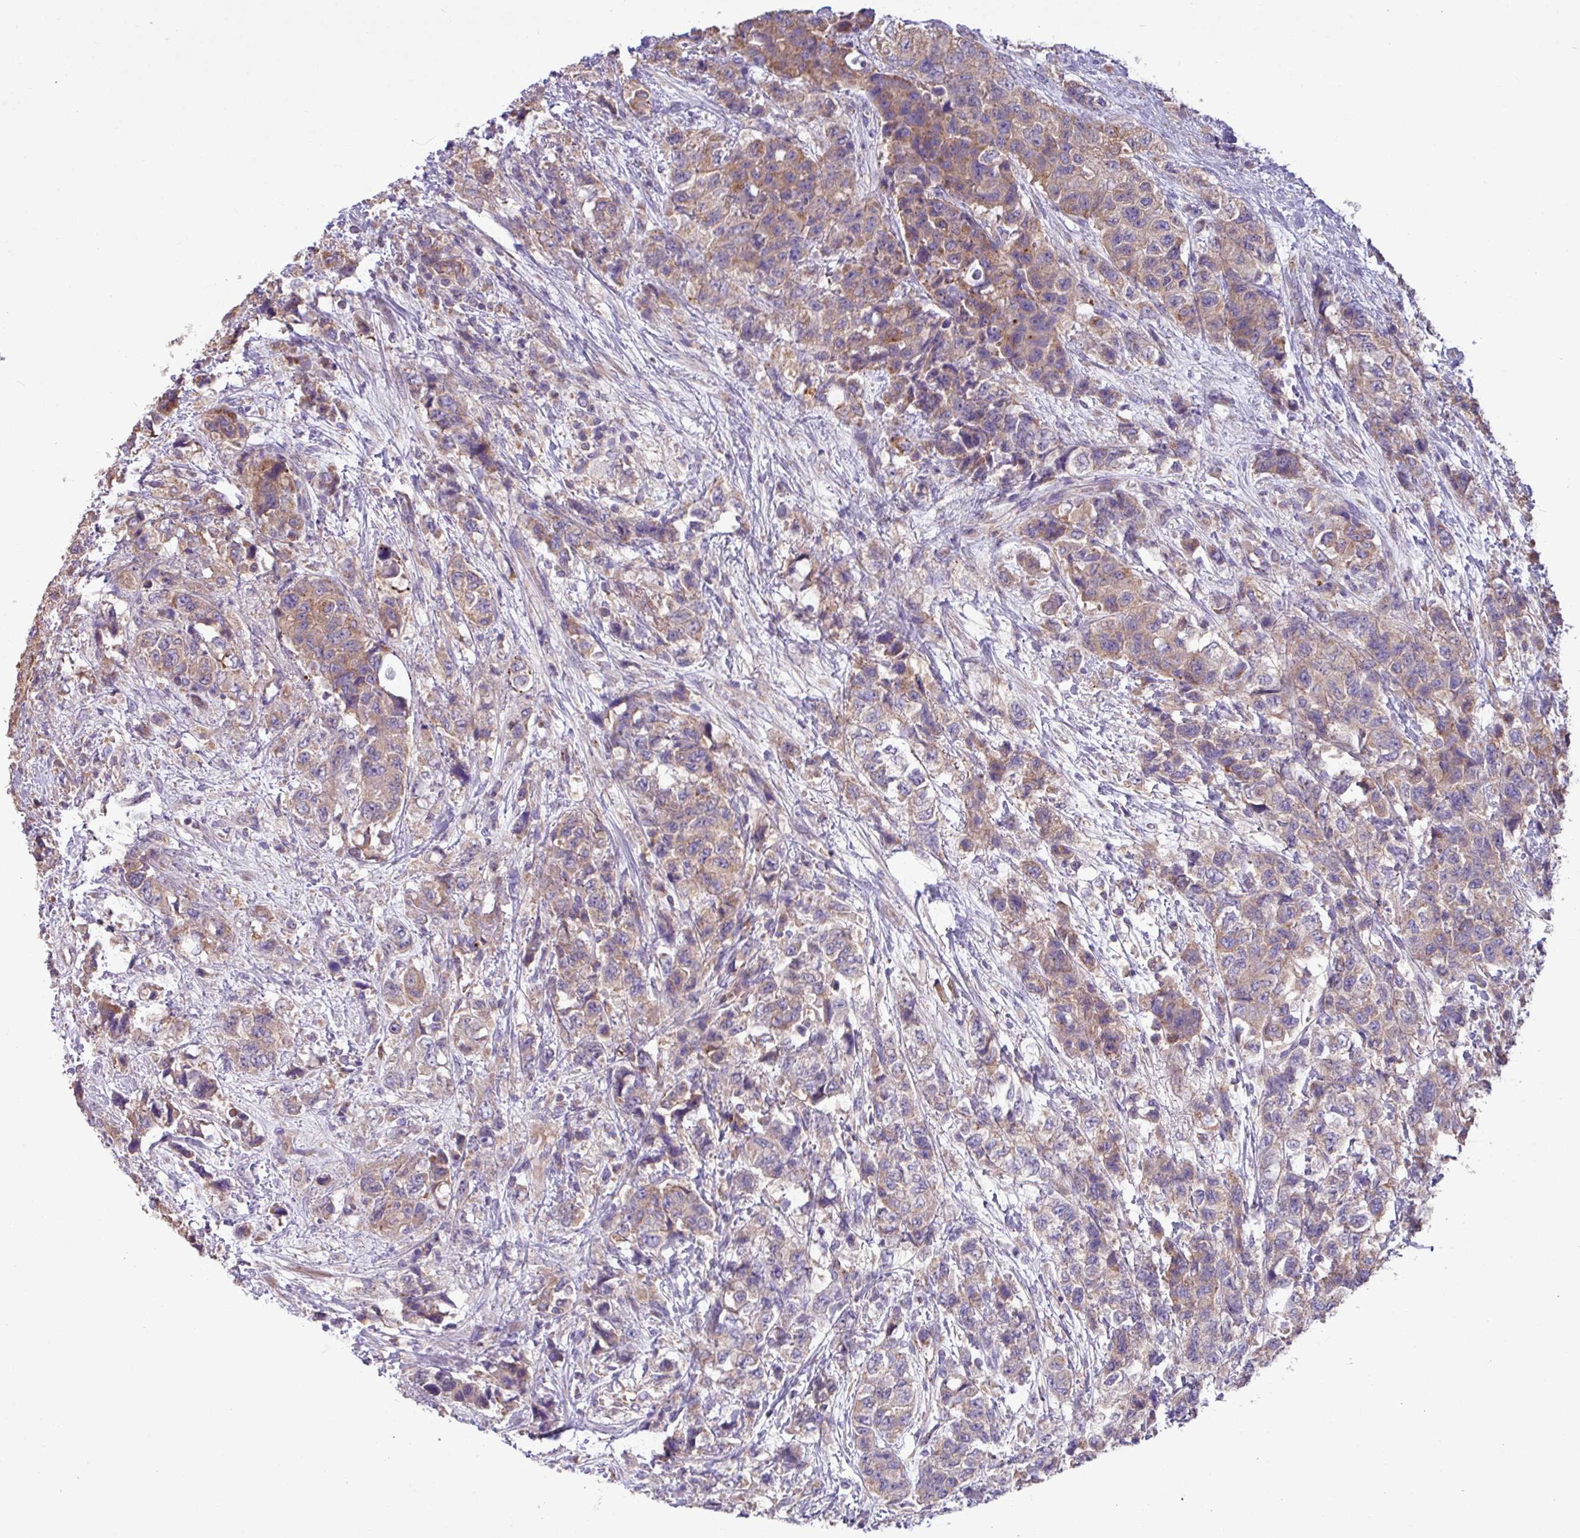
{"staining": {"intensity": "moderate", "quantity": "25%-75%", "location": "cytoplasmic/membranous"}, "tissue": "urothelial cancer", "cell_type": "Tumor cells", "image_type": "cancer", "snomed": [{"axis": "morphology", "description": "Urothelial carcinoma, High grade"}, {"axis": "topography", "description": "Urinary bladder"}], "caption": "The photomicrograph exhibits a brown stain indicating the presence of a protein in the cytoplasmic/membranous of tumor cells in high-grade urothelial carcinoma.", "gene": "PPM1J", "patient": {"sex": "female", "age": 78}}